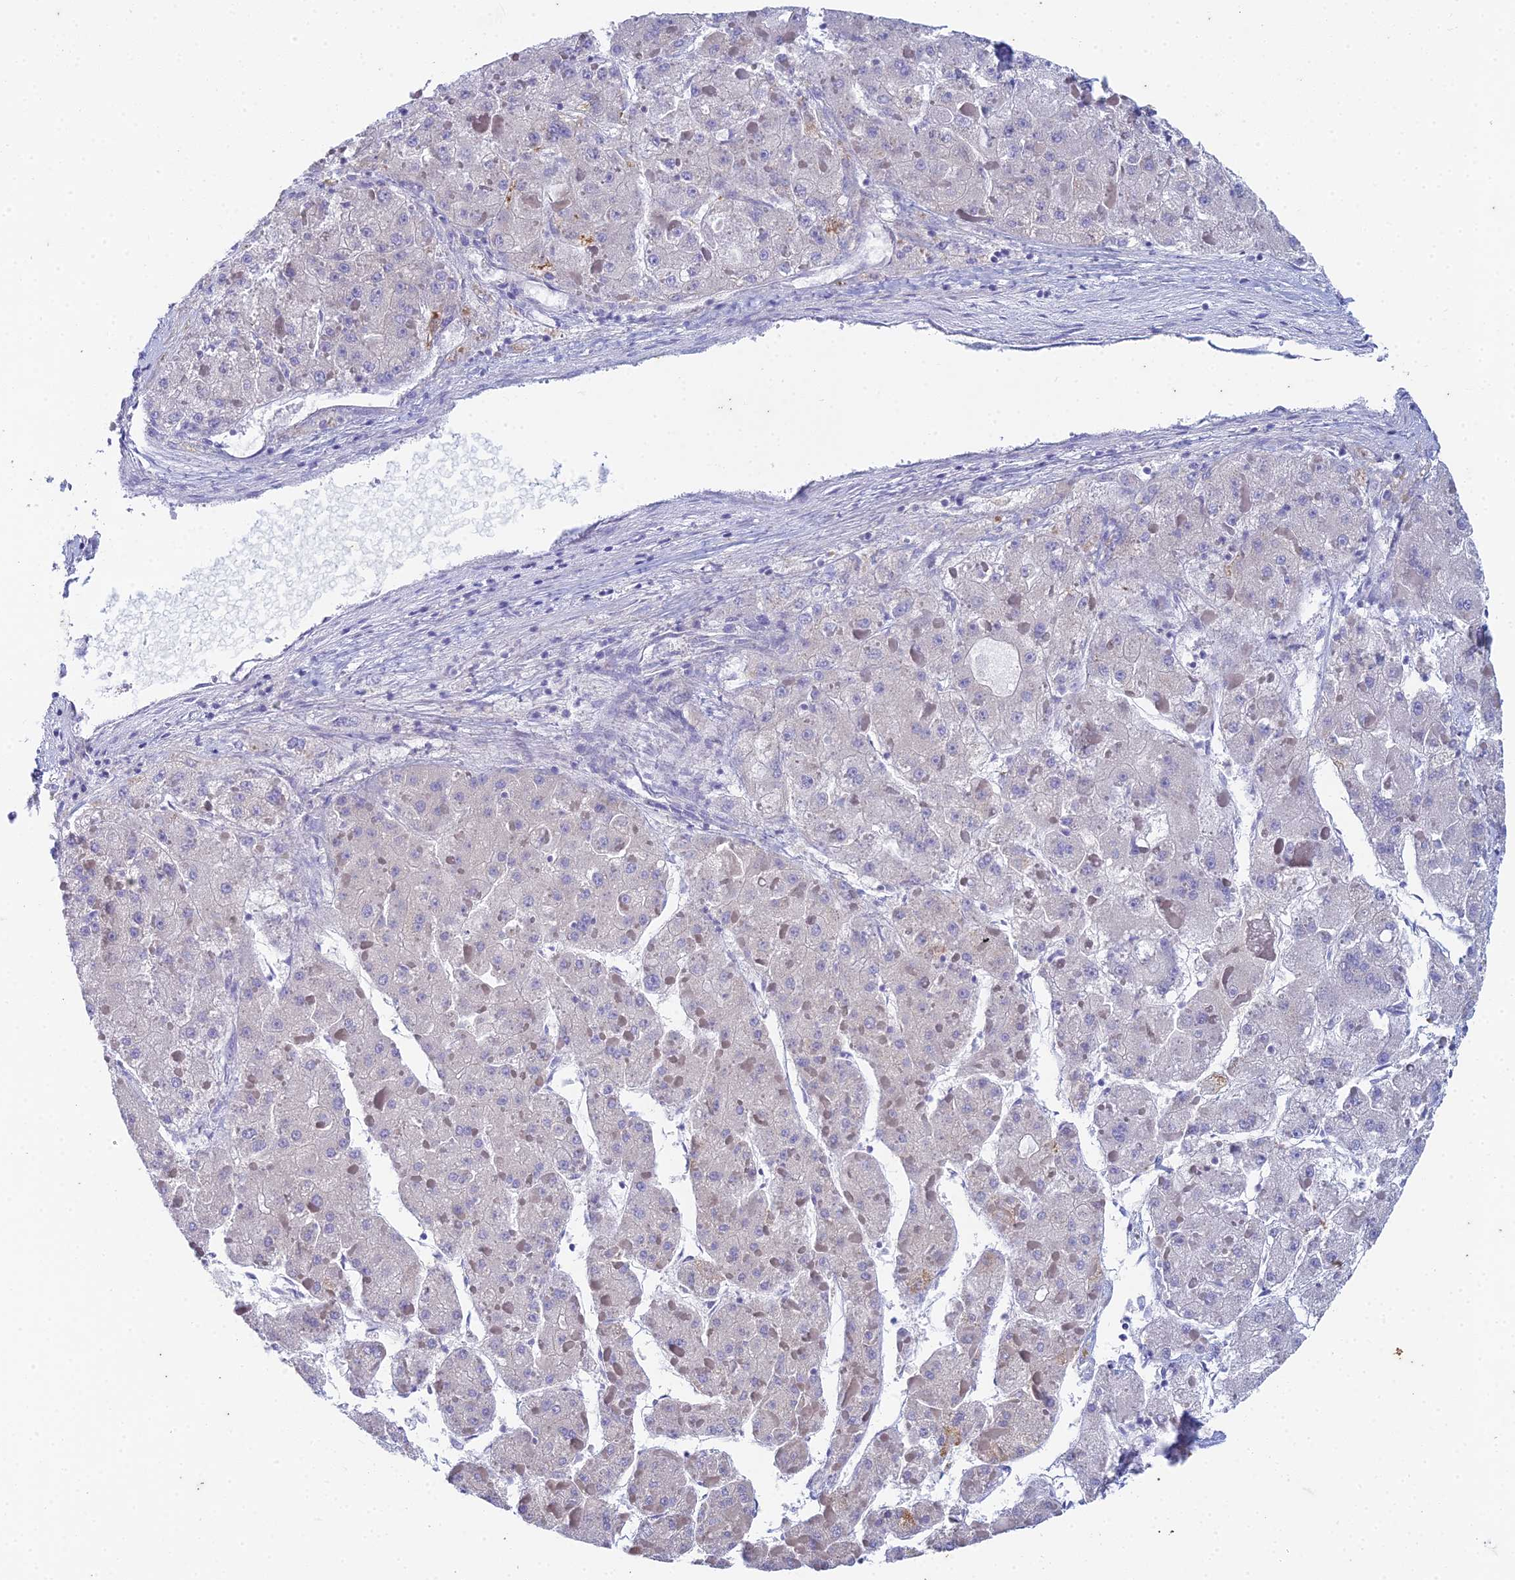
{"staining": {"intensity": "negative", "quantity": "none", "location": "none"}, "tissue": "liver cancer", "cell_type": "Tumor cells", "image_type": "cancer", "snomed": [{"axis": "morphology", "description": "Carcinoma, Hepatocellular, NOS"}, {"axis": "topography", "description": "Liver"}], "caption": "Hepatocellular carcinoma (liver) was stained to show a protein in brown. There is no significant staining in tumor cells. Nuclei are stained in blue.", "gene": "EEF2KMT", "patient": {"sex": "female", "age": 73}}